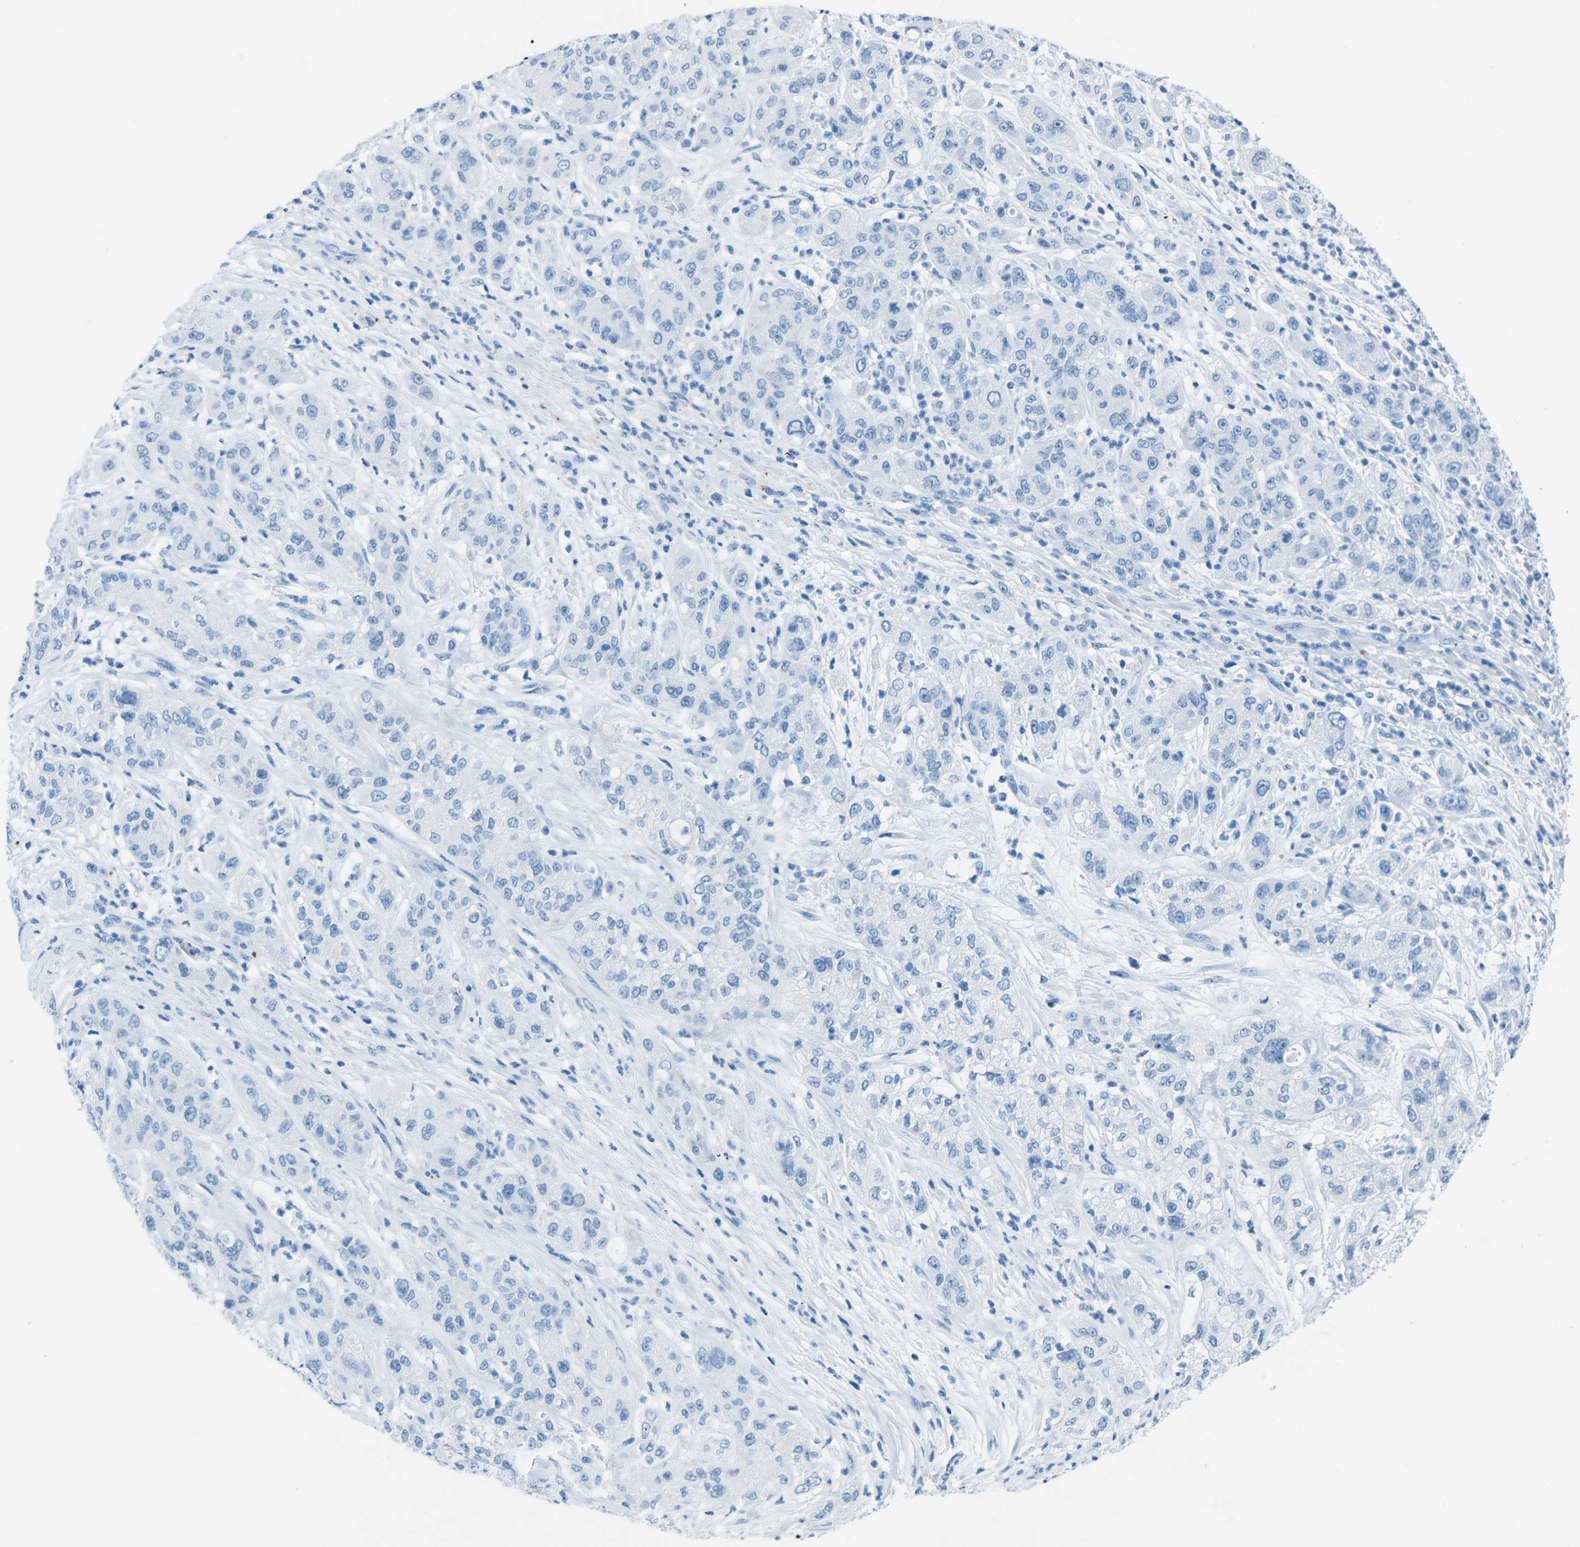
{"staining": {"intensity": "negative", "quantity": "none", "location": "none"}, "tissue": "pancreatic cancer", "cell_type": "Tumor cells", "image_type": "cancer", "snomed": [{"axis": "morphology", "description": "Adenocarcinoma, NOS"}, {"axis": "topography", "description": "Pancreas"}], "caption": "Human pancreatic cancer stained for a protein using IHC reveals no positivity in tumor cells.", "gene": "MYH8", "patient": {"sex": "female", "age": 78}}